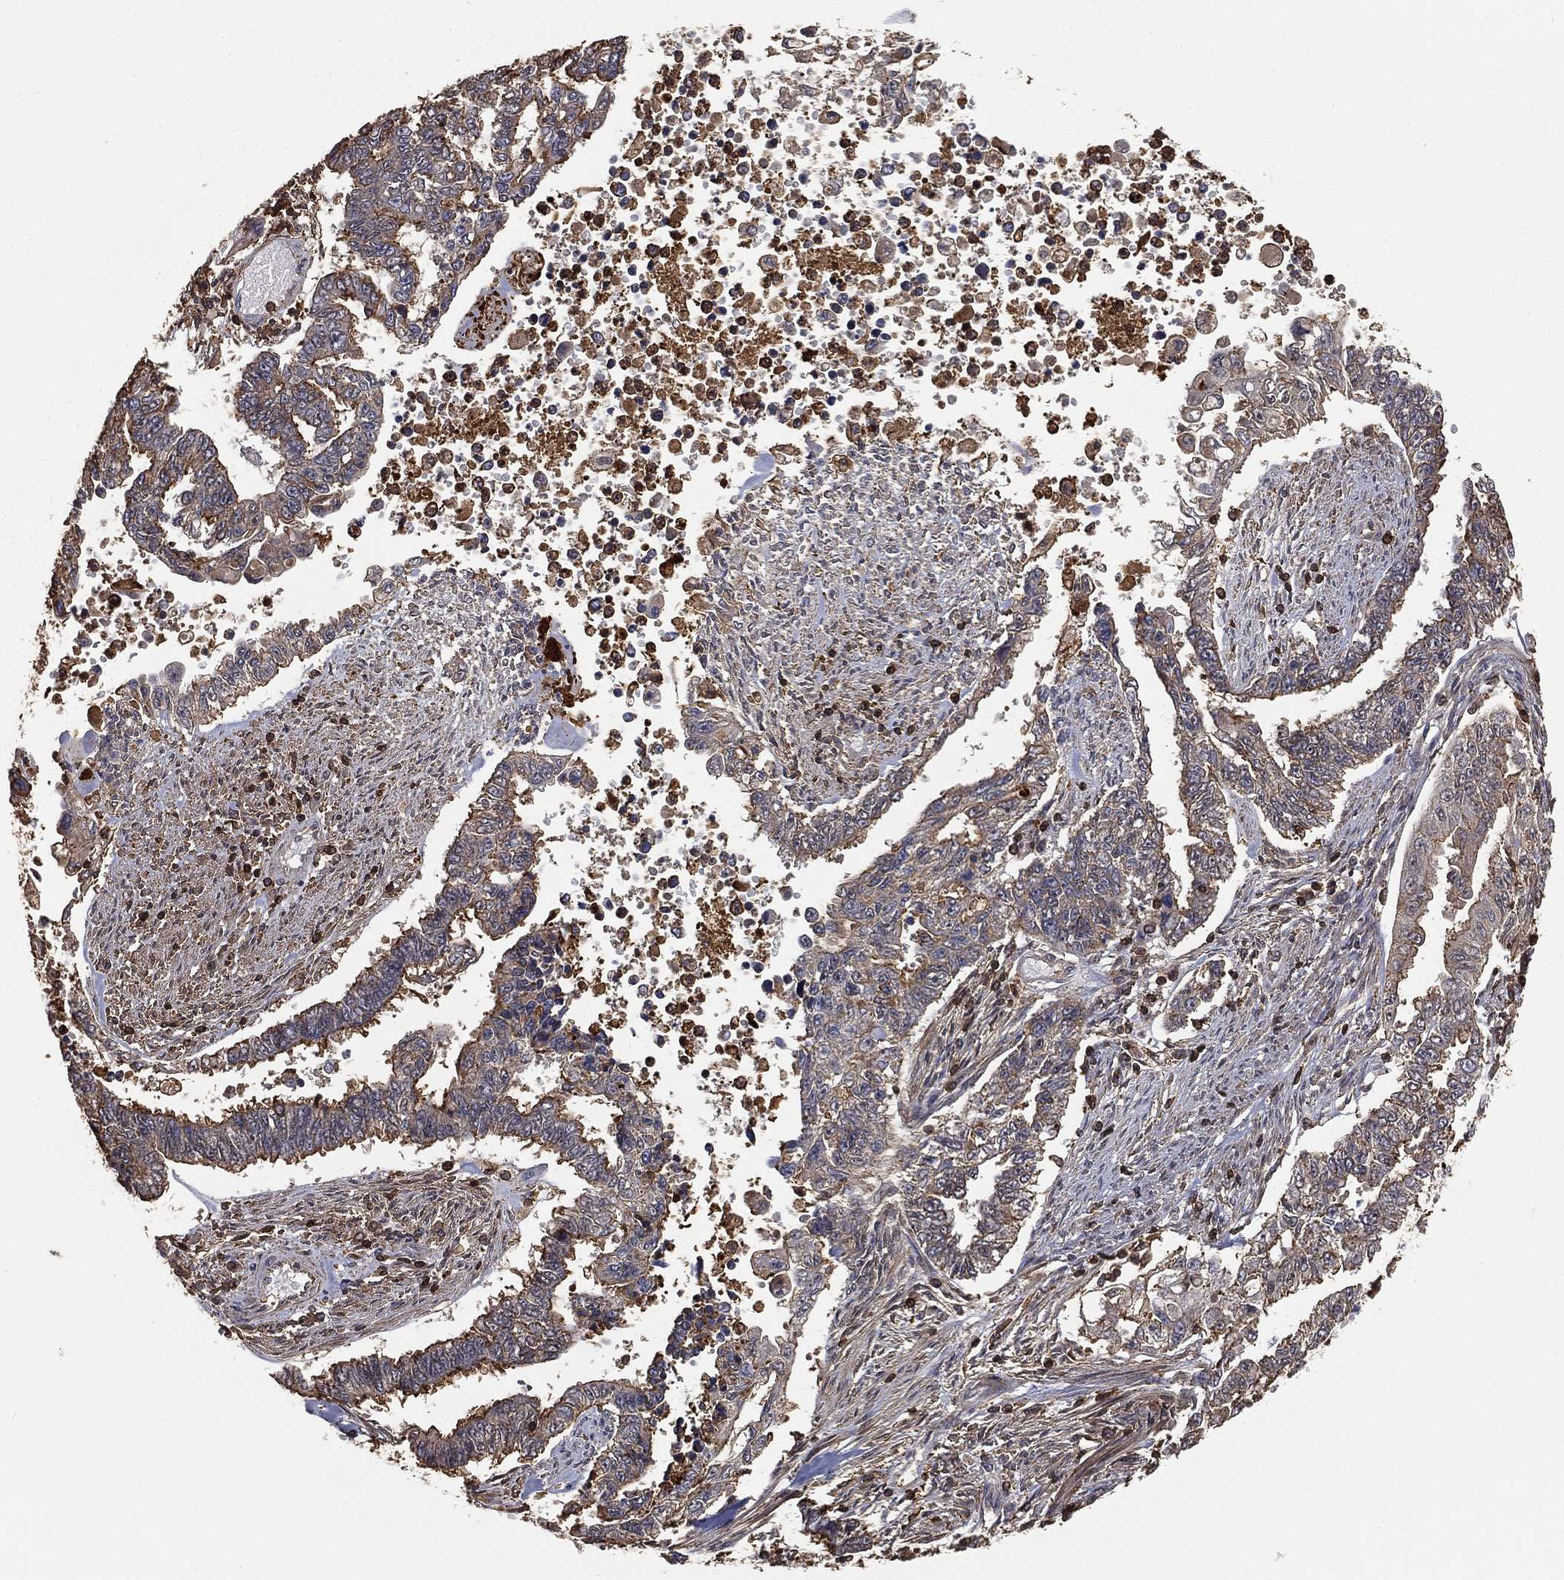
{"staining": {"intensity": "weak", "quantity": "<25%", "location": "cytoplasmic/membranous"}, "tissue": "endometrial cancer", "cell_type": "Tumor cells", "image_type": "cancer", "snomed": [{"axis": "morphology", "description": "Adenocarcinoma, NOS"}, {"axis": "topography", "description": "Uterus"}], "caption": "Immunohistochemical staining of human endometrial cancer (adenocarcinoma) displays no significant positivity in tumor cells.", "gene": "CRYL1", "patient": {"sex": "female", "age": 59}}